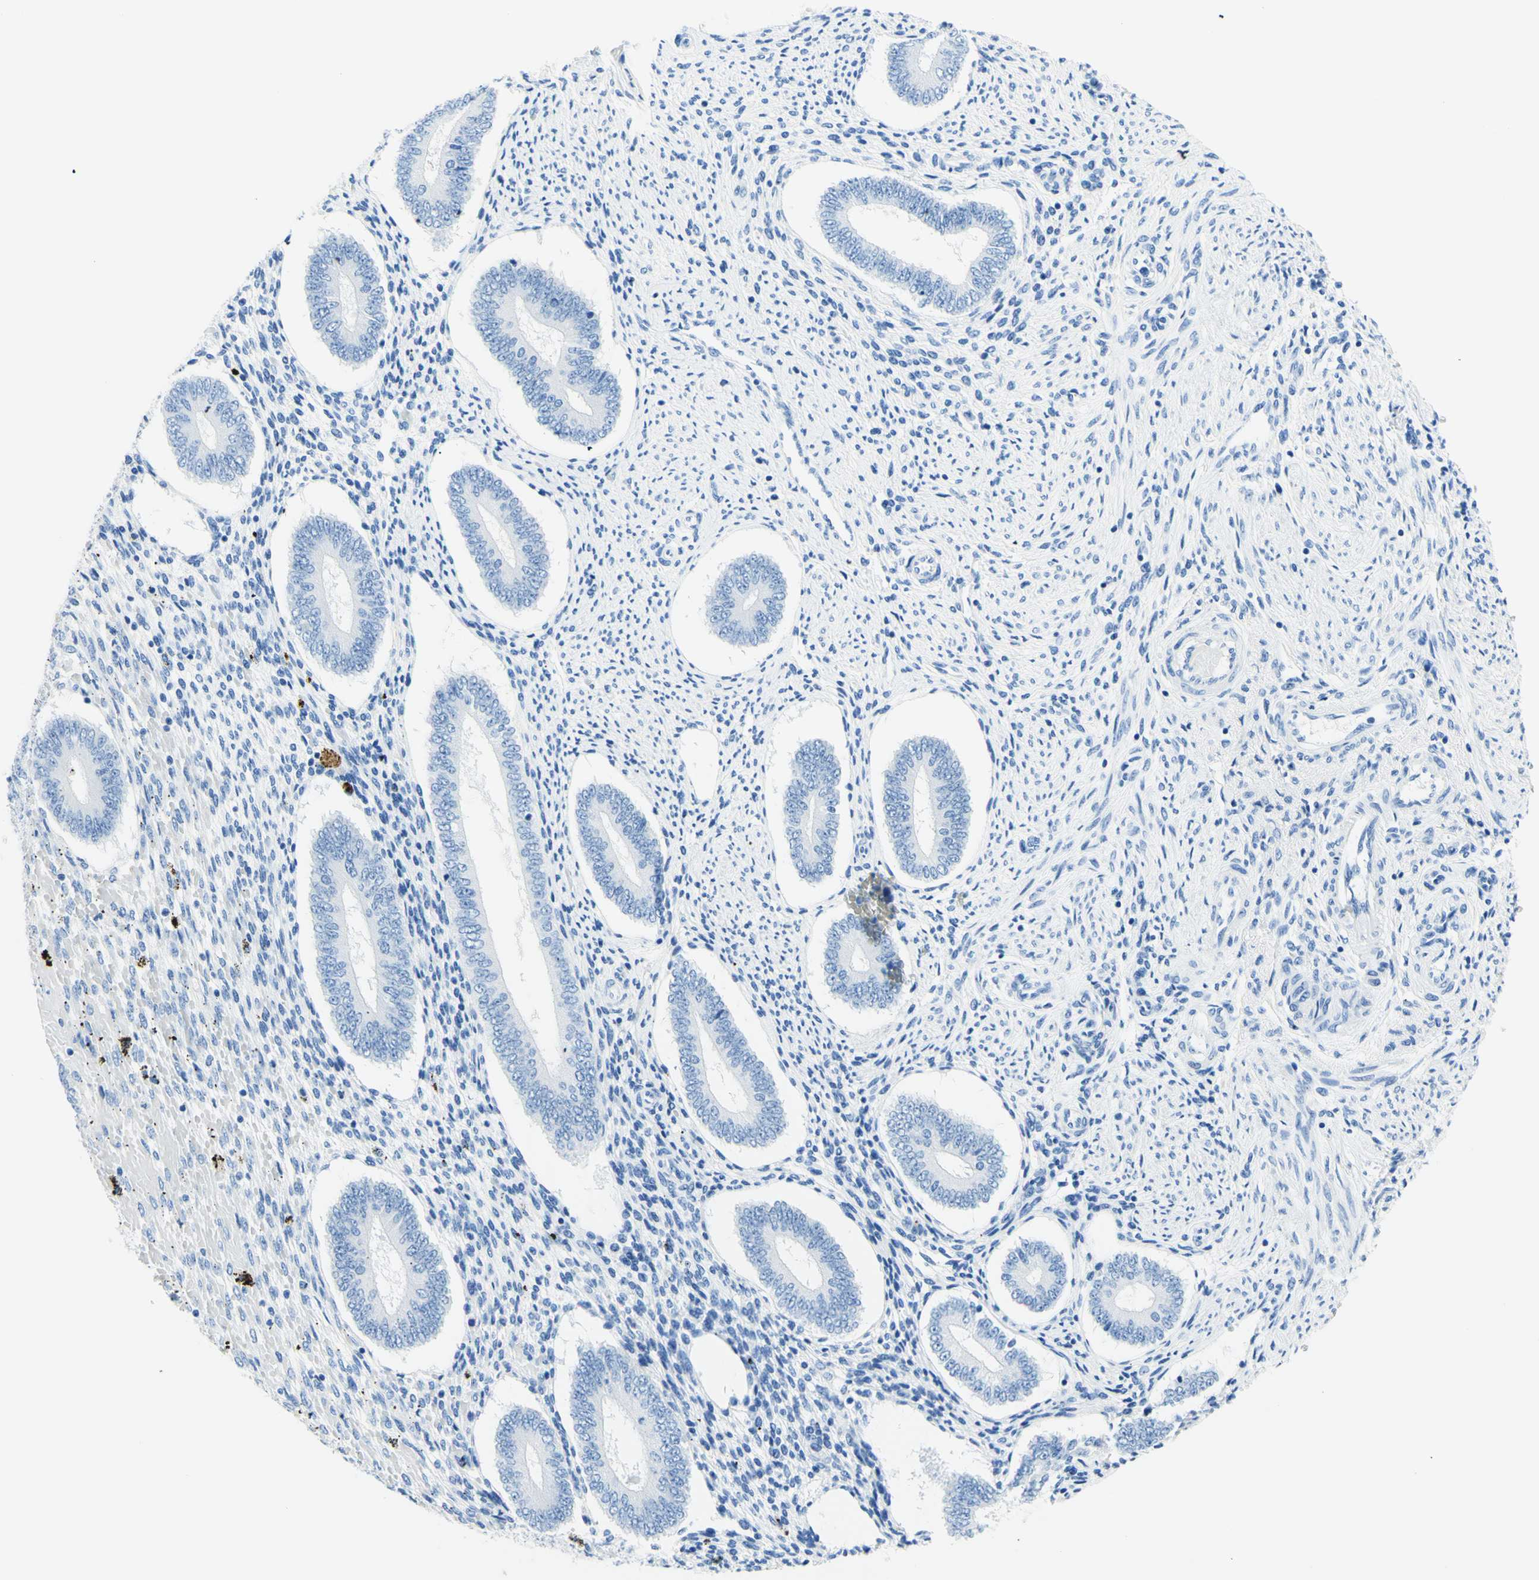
{"staining": {"intensity": "negative", "quantity": "none", "location": "none"}, "tissue": "endometrium", "cell_type": "Cells in endometrial stroma", "image_type": "normal", "snomed": [{"axis": "morphology", "description": "Normal tissue, NOS"}, {"axis": "topography", "description": "Endometrium"}], "caption": "DAB (3,3'-diaminobenzidine) immunohistochemical staining of normal endometrium exhibits no significant staining in cells in endometrial stroma.", "gene": "MYH2", "patient": {"sex": "female", "age": 42}}